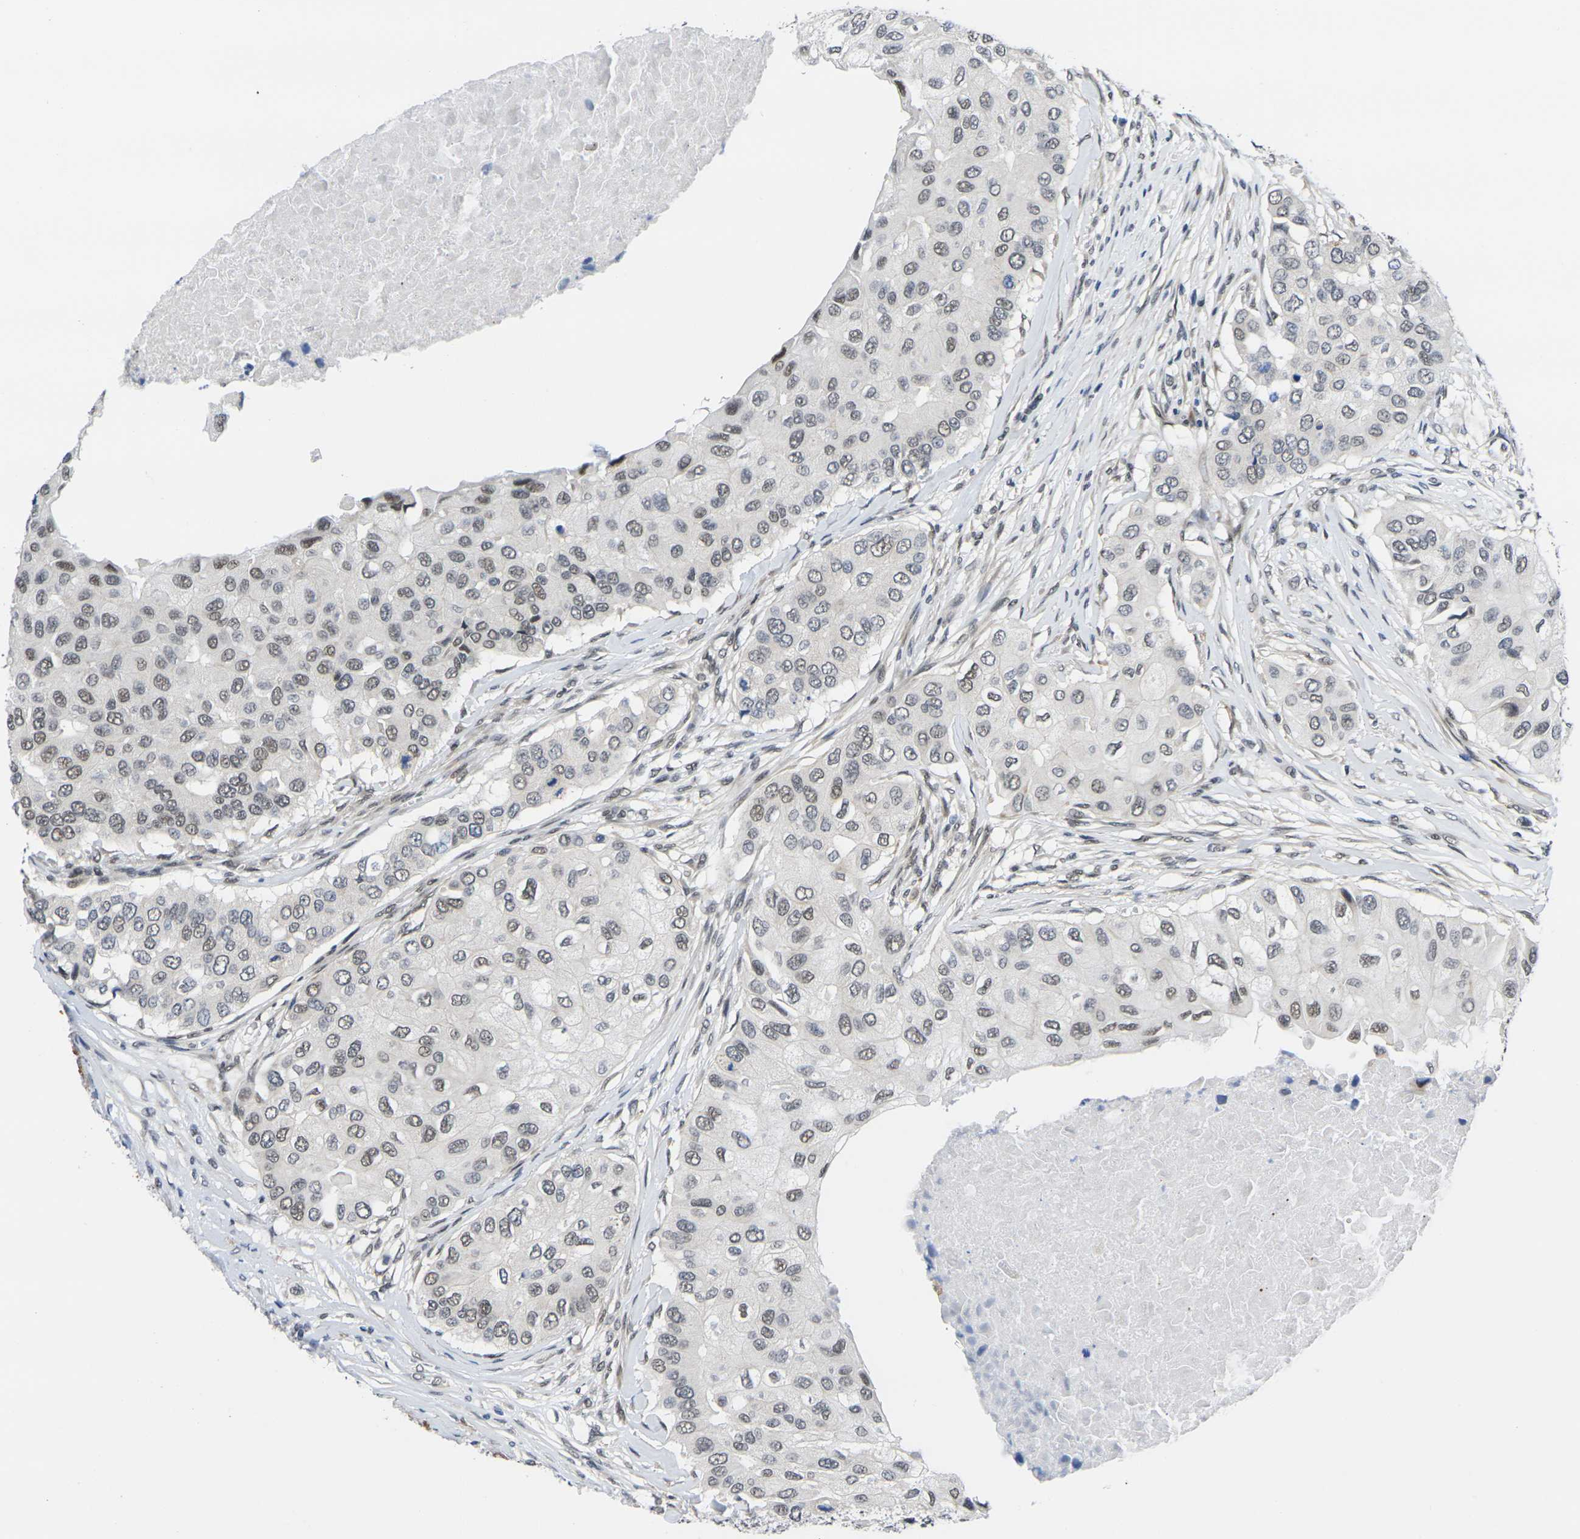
{"staining": {"intensity": "weak", "quantity": "<25%", "location": "nuclear"}, "tissue": "breast cancer", "cell_type": "Tumor cells", "image_type": "cancer", "snomed": [{"axis": "morphology", "description": "Normal tissue, NOS"}, {"axis": "morphology", "description": "Duct carcinoma"}, {"axis": "topography", "description": "Breast"}], "caption": "Micrograph shows no protein expression in tumor cells of breast cancer (intraductal carcinoma) tissue.", "gene": "RBM7", "patient": {"sex": "female", "age": 49}}